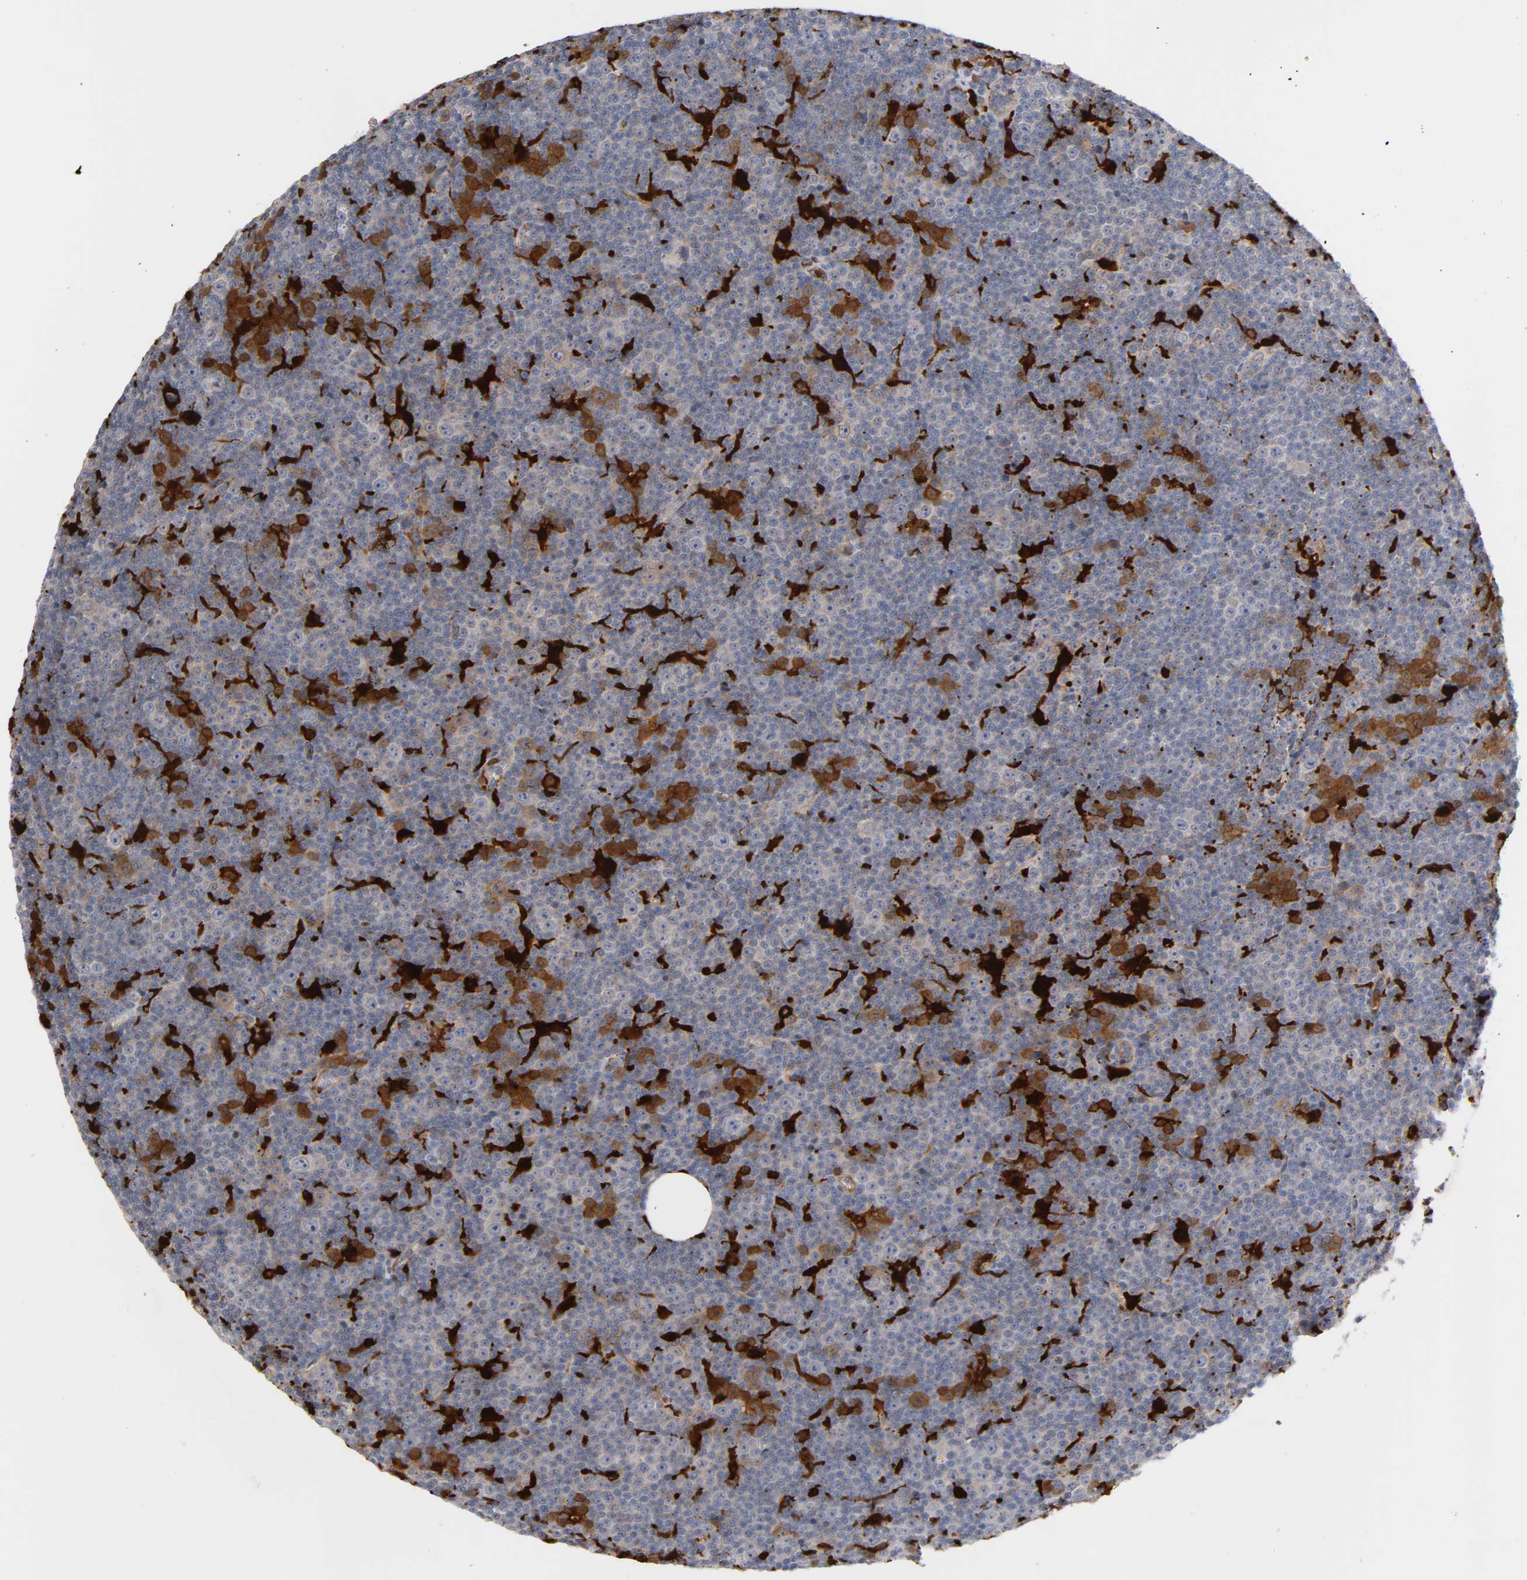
{"staining": {"intensity": "moderate", "quantity": "<25%", "location": "cytoplasmic/membranous"}, "tissue": "lymphoma", "cell_type": "Tumor cells", "image_type": "cancer", "snomed": [{"axis": "morphology", "description": "Malignant lymphoma, non-Hodgkin's type, Low grade"}, {"axis": "topography", "description": "Lymph node"}], "caption": "Lymphoma was stained to show a protein in brown. There is low levels of moderate cytoplasmic/membranous staining in approximately <25% of tumor cells. (IHC, brightfield microscopy, high magnification).", "gene": "IL18", "patient": {"sex": "female", "age": 67}}